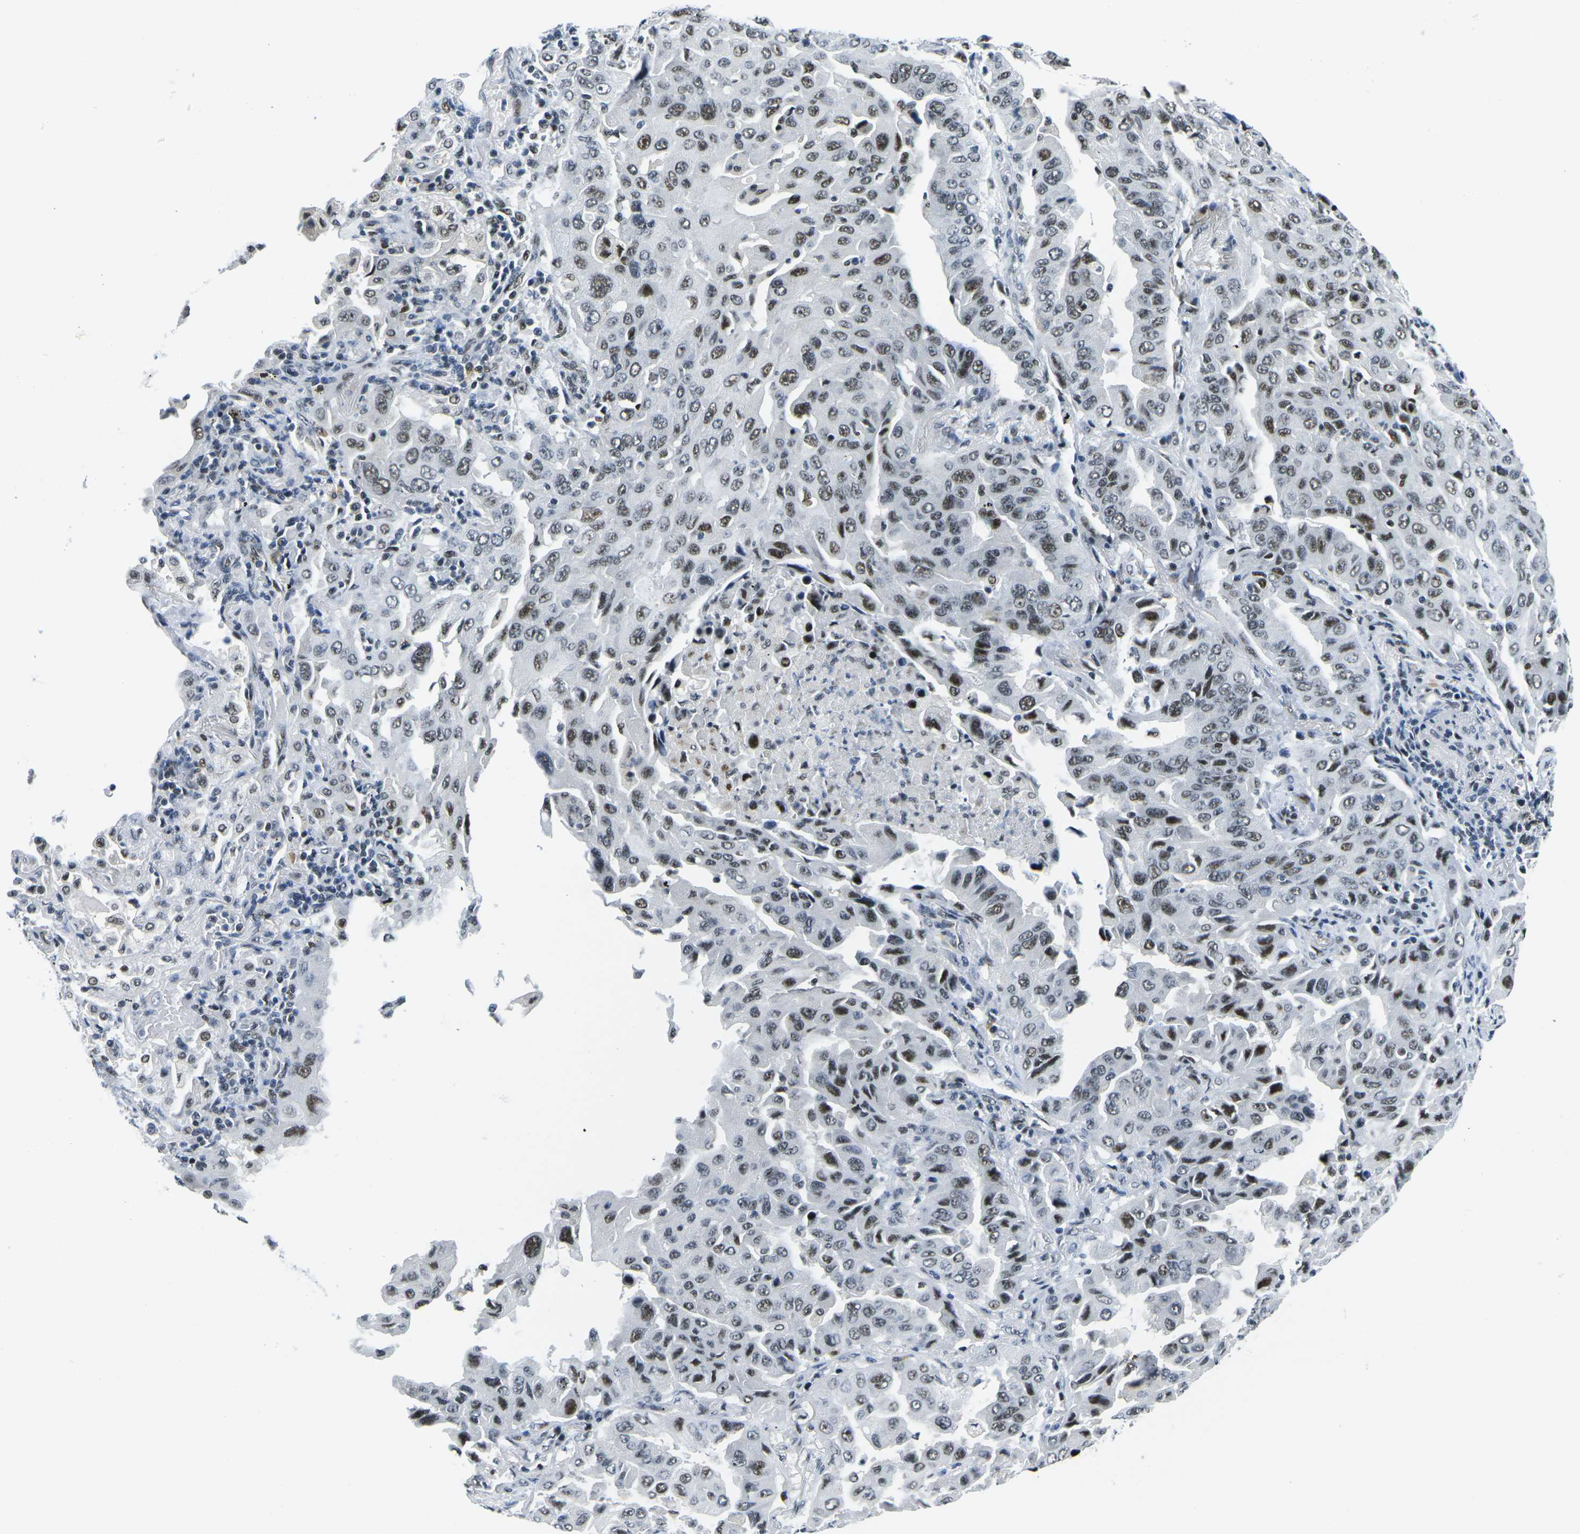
{"staining": {"intensity": "moderate", "quantity": "25%-75%", "location": "nuclear"}, "tissue": "lung cancer", "cell_type": "Tumor cells", "image_type": "cancer", "snomed": [{"axis": "morphology", "description": "Adenocarcinoma, NOS"}, {"axis": "topography", "description": "Lung"}], "caption": "About 25%-75% of tumor cells in human lung cancer (adenocarcinoma) reveal moderate nuclear protein staining as visualized by brown immunohistochemical staining.", "gene": "PRPF8", "patient": {"sex": "female", "age": 65}}